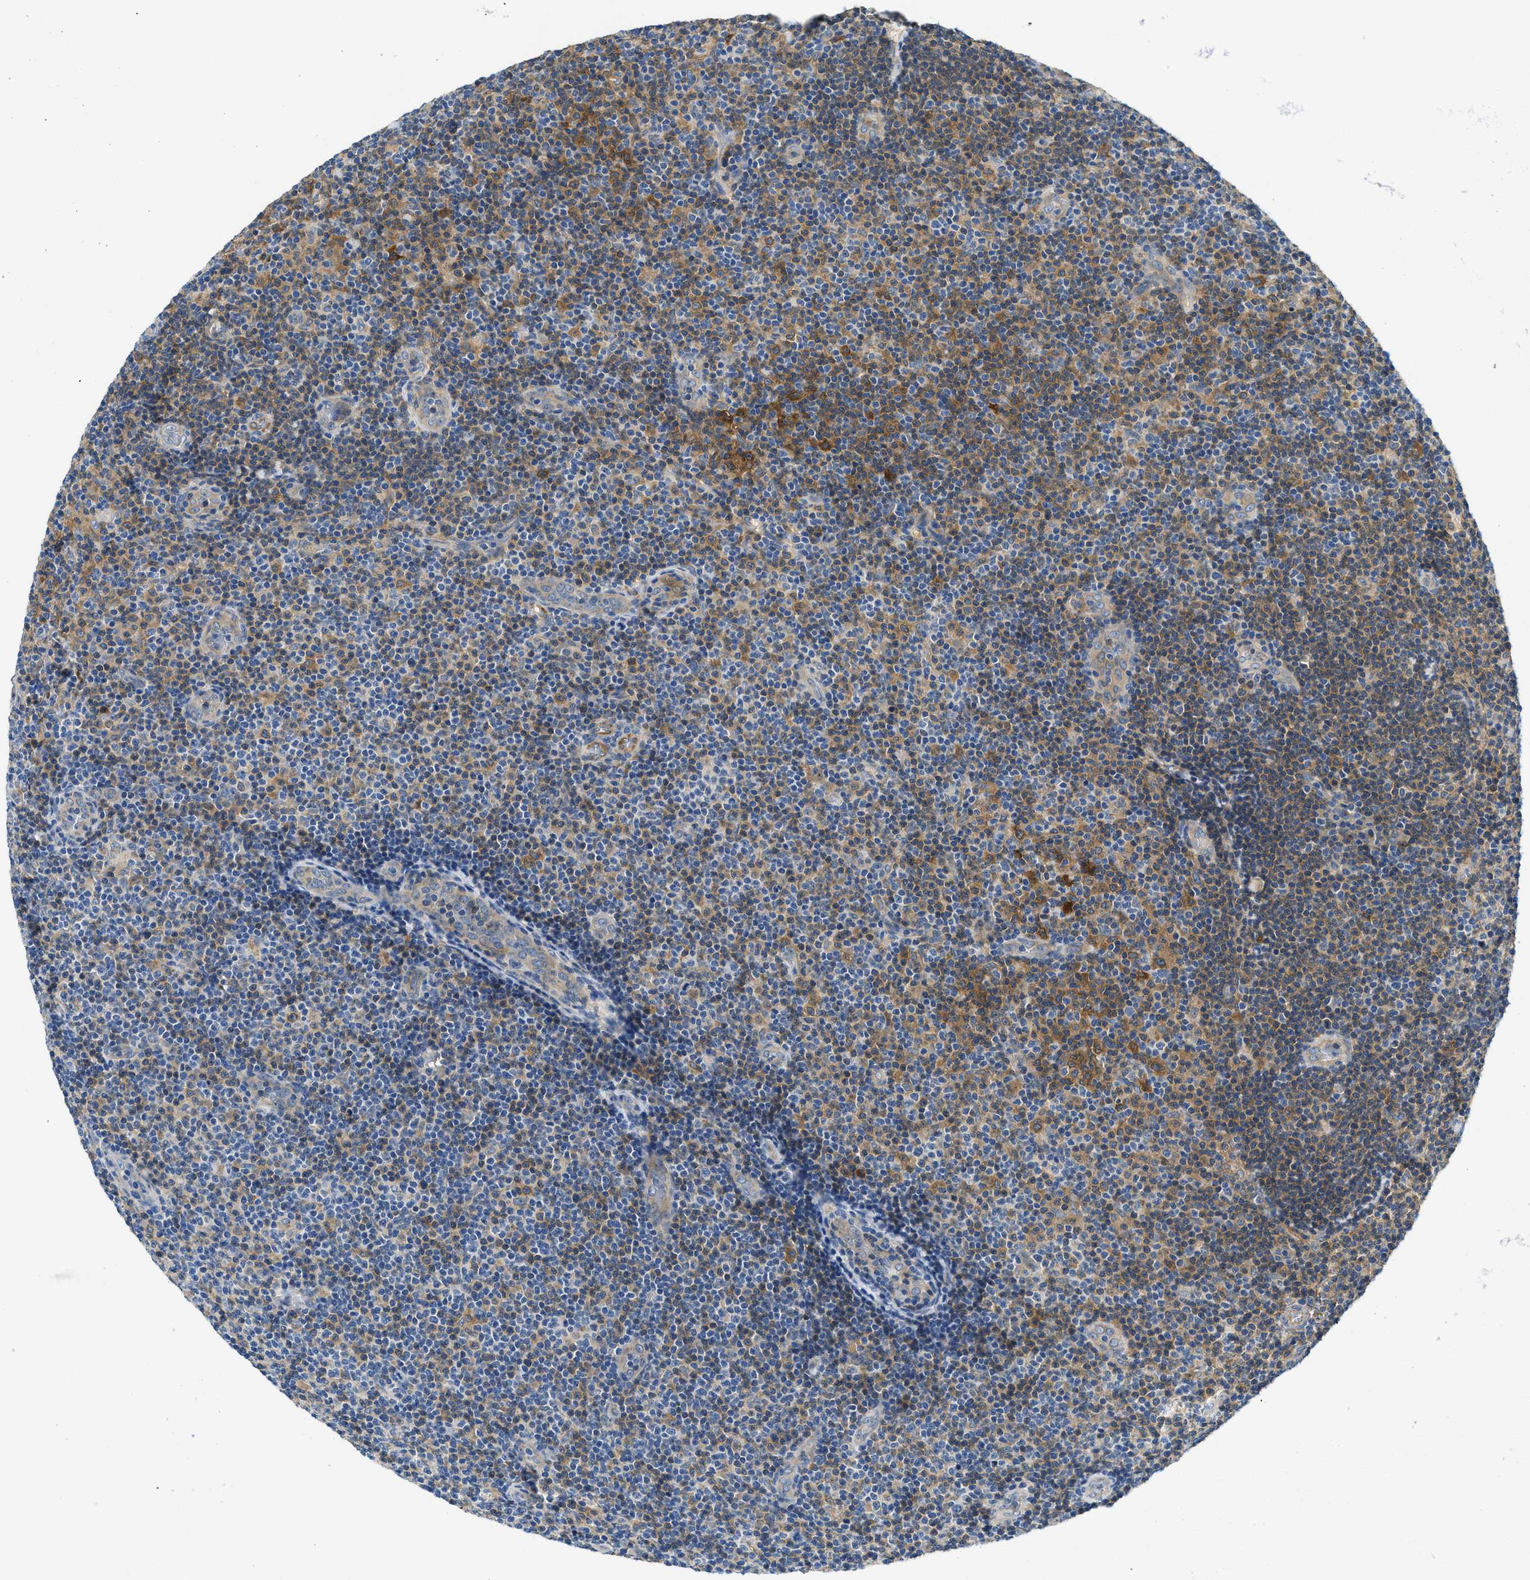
{"staining": {"intensity": "strong", "quantity": "<25%", "location": "cytoplasmic/membranous"}, "tissue": "lymphoma", "cell_type": "Tumor cells", "image_type": "cancer", "snomed": [{"axis": "morphology", "description": "Malignant lymphoma, non-Hodgkin's type, Low grade"}, {"axis": "topography", "description": "Lymph node"}], "caption": "Tumor cells display medium levels of strong cytoplasmic/membranous staining in about <25% of cells in human lymphoma.", "gene": "RIPK2", "patient": {"sex": "male", "age": 83}}